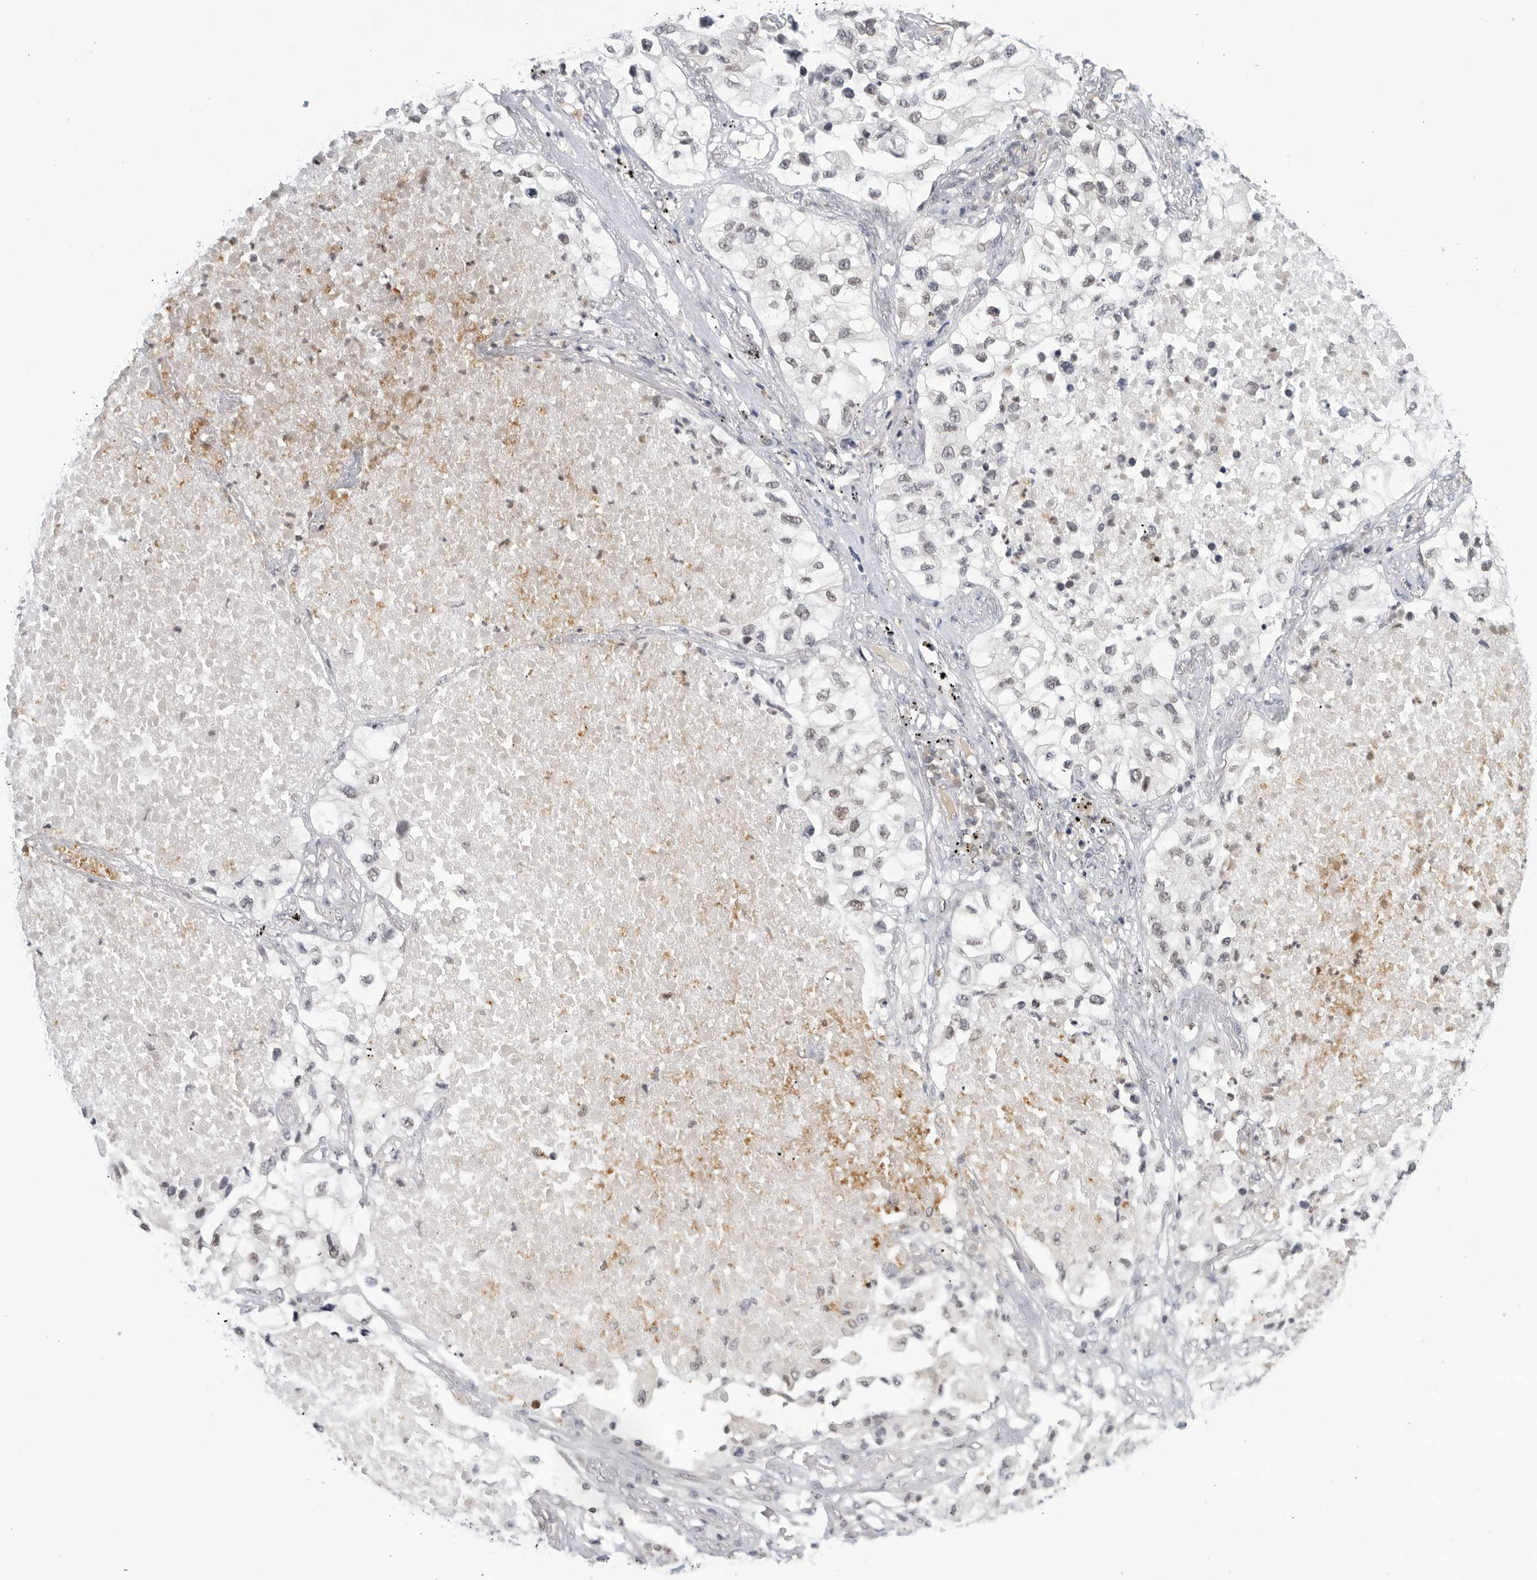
{"staining": {"intensity": "negative", "quantity": "none", "location": "none"}, "tissue": "lung cancer", "cell_type": "Tumor cells", "image_type": "cancer", "snomed": [{"axis": "morphology", "description": "Adenocarcinoma, NOS"}, {"axis": "topography", "description": "Lung"}], "caption": "Tumor cells are negative for protein expression in human lung adenocarcinoma. (Brightfield microscopy of DAB (3,3'-diaminobenzidine) IHC at high magnification).", "gene": "CC2D1B", "patient": {"sex": "male", "age": 63}}